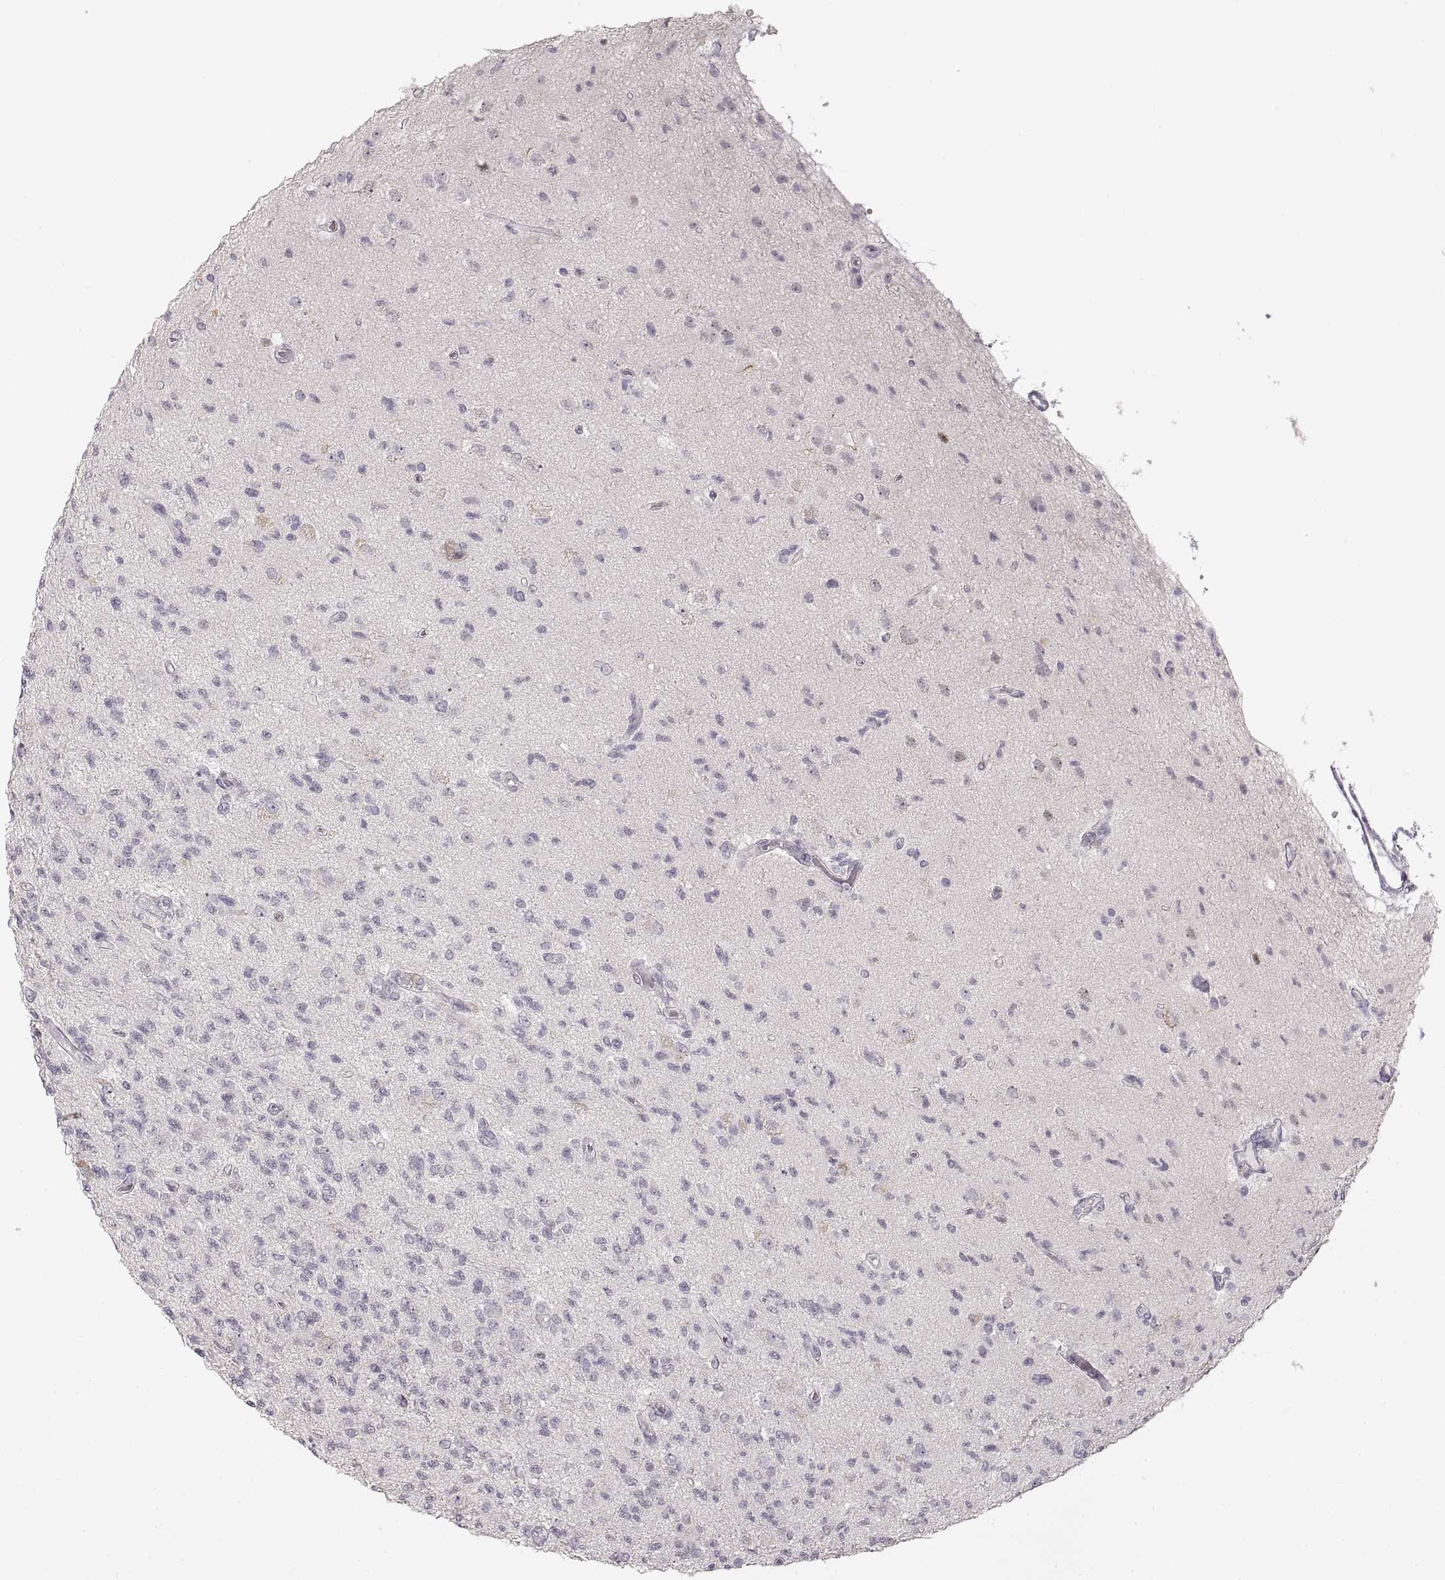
{"staining": {"intensity": "negative", "quantity": "none", "location": "none"}, "tissue": "glioma", "cell_type": "Tumor cells", "image_type": "cancer", "snomed": [{"axis": "morphology", "description": "Glioma, malignant, High grade"}, {"axis": "topography", "description": "Brain"}], "caption": "Immunohistochemical staining of human malignant glioma (high-grade) reveals no significant staining in tumor cells.", "gene": "PCSK2", "patient": {"sex": "male", "age": 56}}